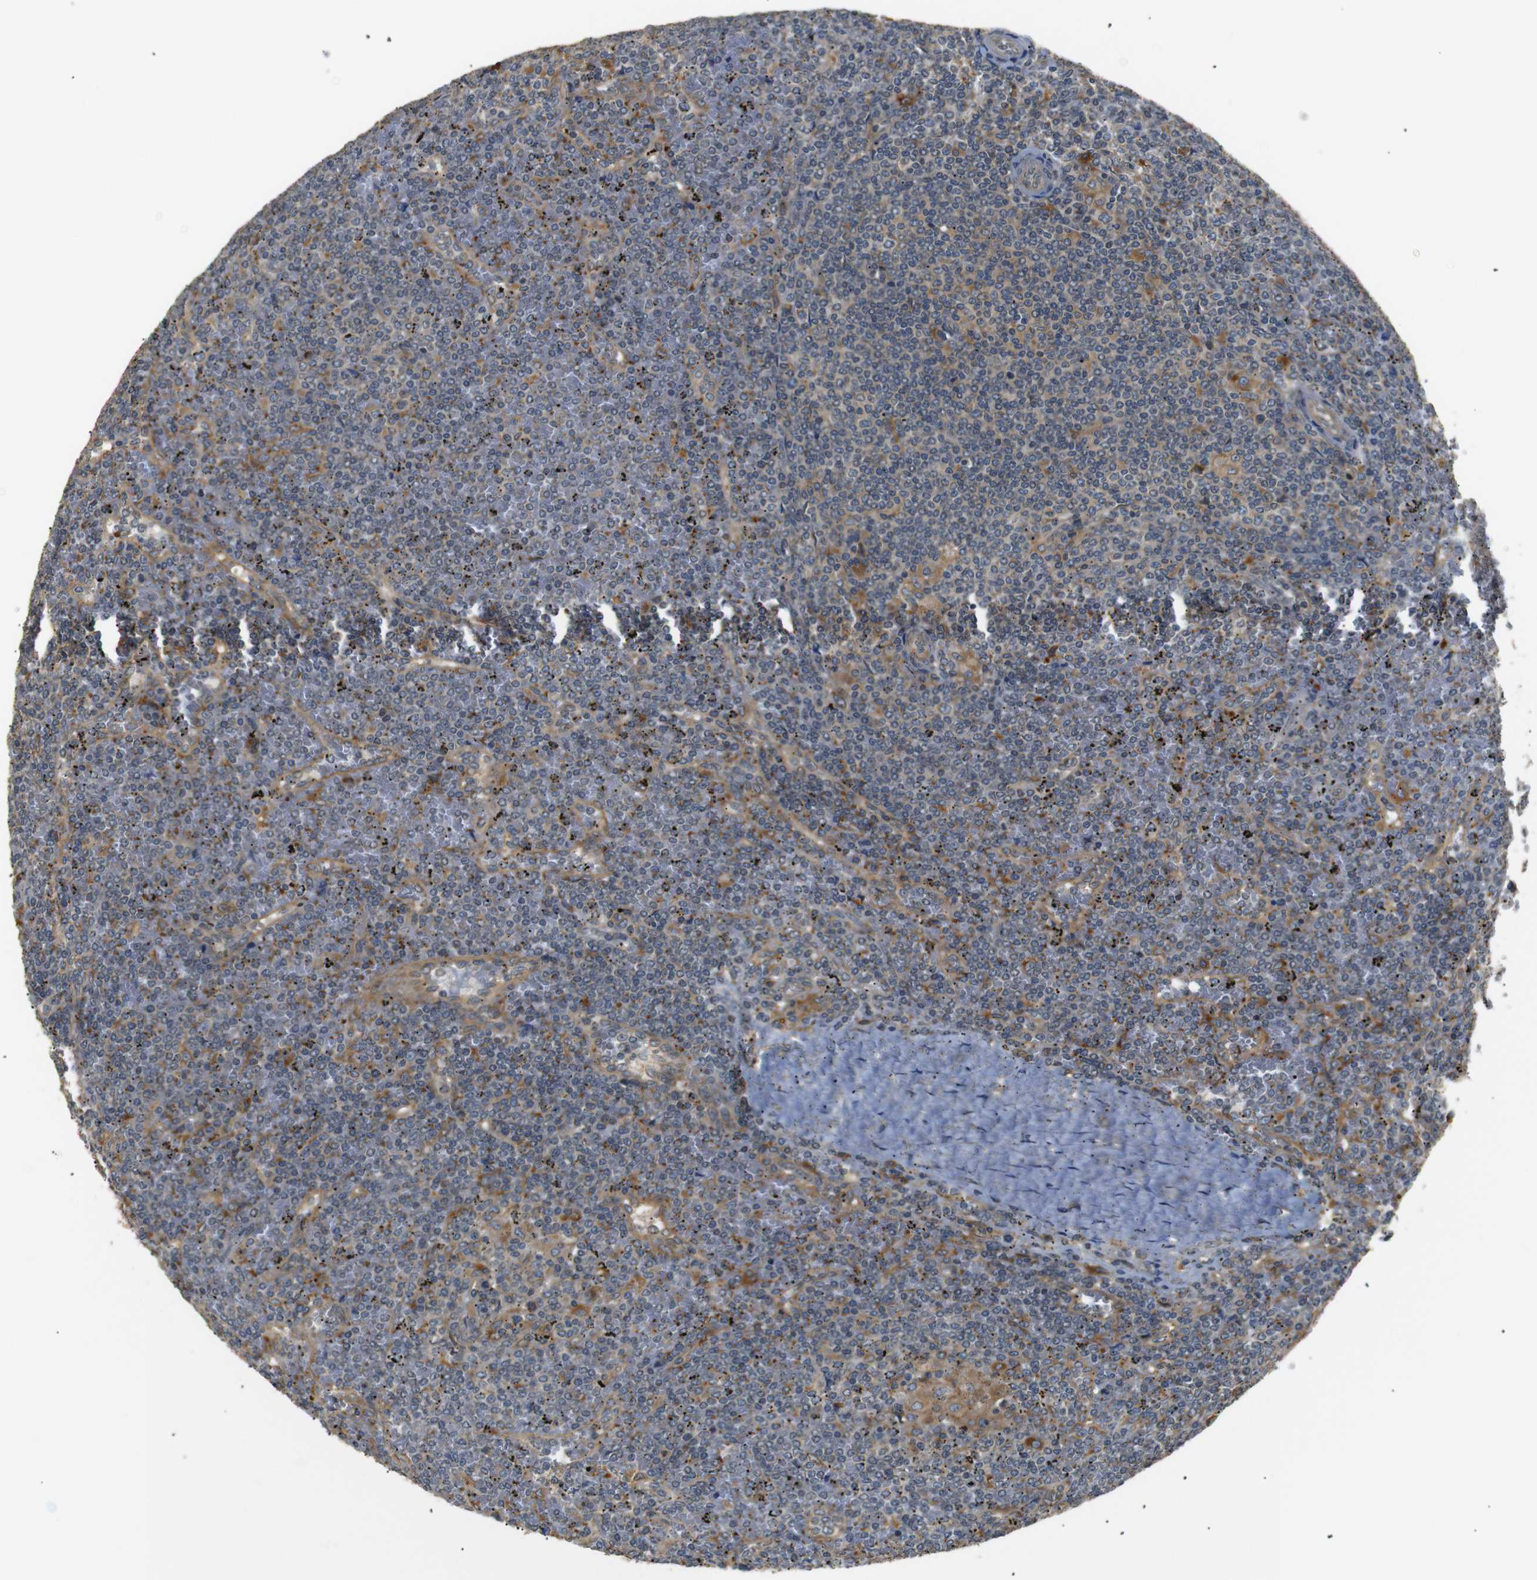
{"staining": {"intensity": "weak", "quantity": "25%-75%", "location": "cytoplasmic/membranous"}, "tissue": "lymphoma", "cell_type": "Tumor cells", "image_type": "cancer", "snomed": [{"axis": "morphology", "description": "Malignant lymphoma, non-Hodgkin's type, Low grade"}, {"axis": "topography", "description": "Spleen"}], "caption": "Human lymphoma stained with a protein marker reveals weak staining in tumor cells.", "gene": "TMED2", "patient": {"sex": "female", "age": 19}}